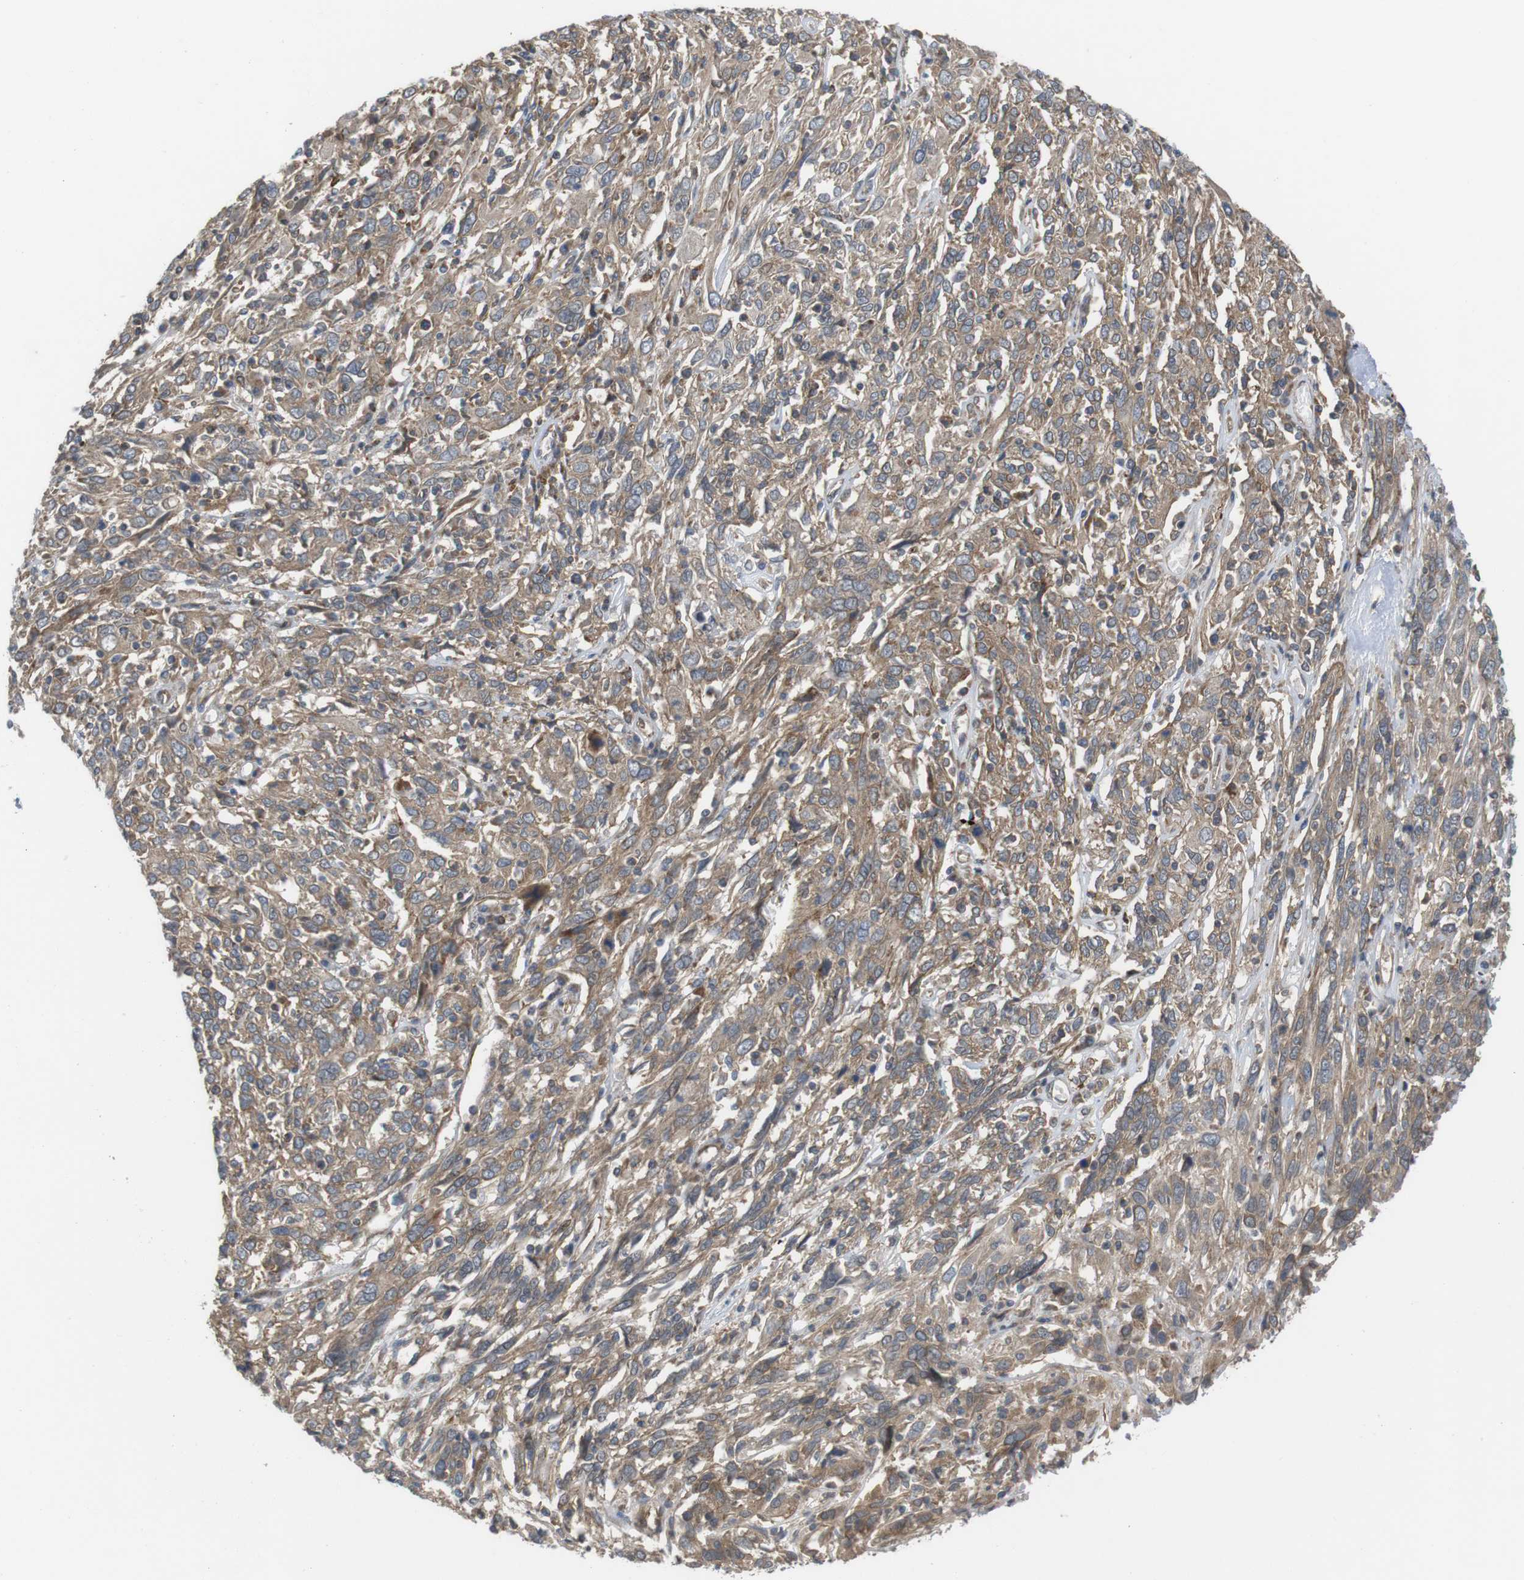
{"staining": {"intensity": "weak", "quantity": ">75%", "location": "cytoplasmic/membranous"}, "tissue": "cervical cancer", "cell_type": "Tumor cells", "image_type": "cancer", "snomed": [{"axis": "morphology", "description": "Squamous cell carcinoma, NOS"}, {"axis": "topography", "description": "Cervix"}], "caption": "Immunohistochemistry micrograph of neoplastic tissue: cervical cancer (squamous cell carcinoma) stained using immunohistochemistry shows low levels of weak protein expression localized specifically in the cytoplasmic/membranous of tumor cells, appearing as a cytoplasmic/membranous brown color.", "gene": "KANK2", "patient": {"sex": "female", "age": 46}}